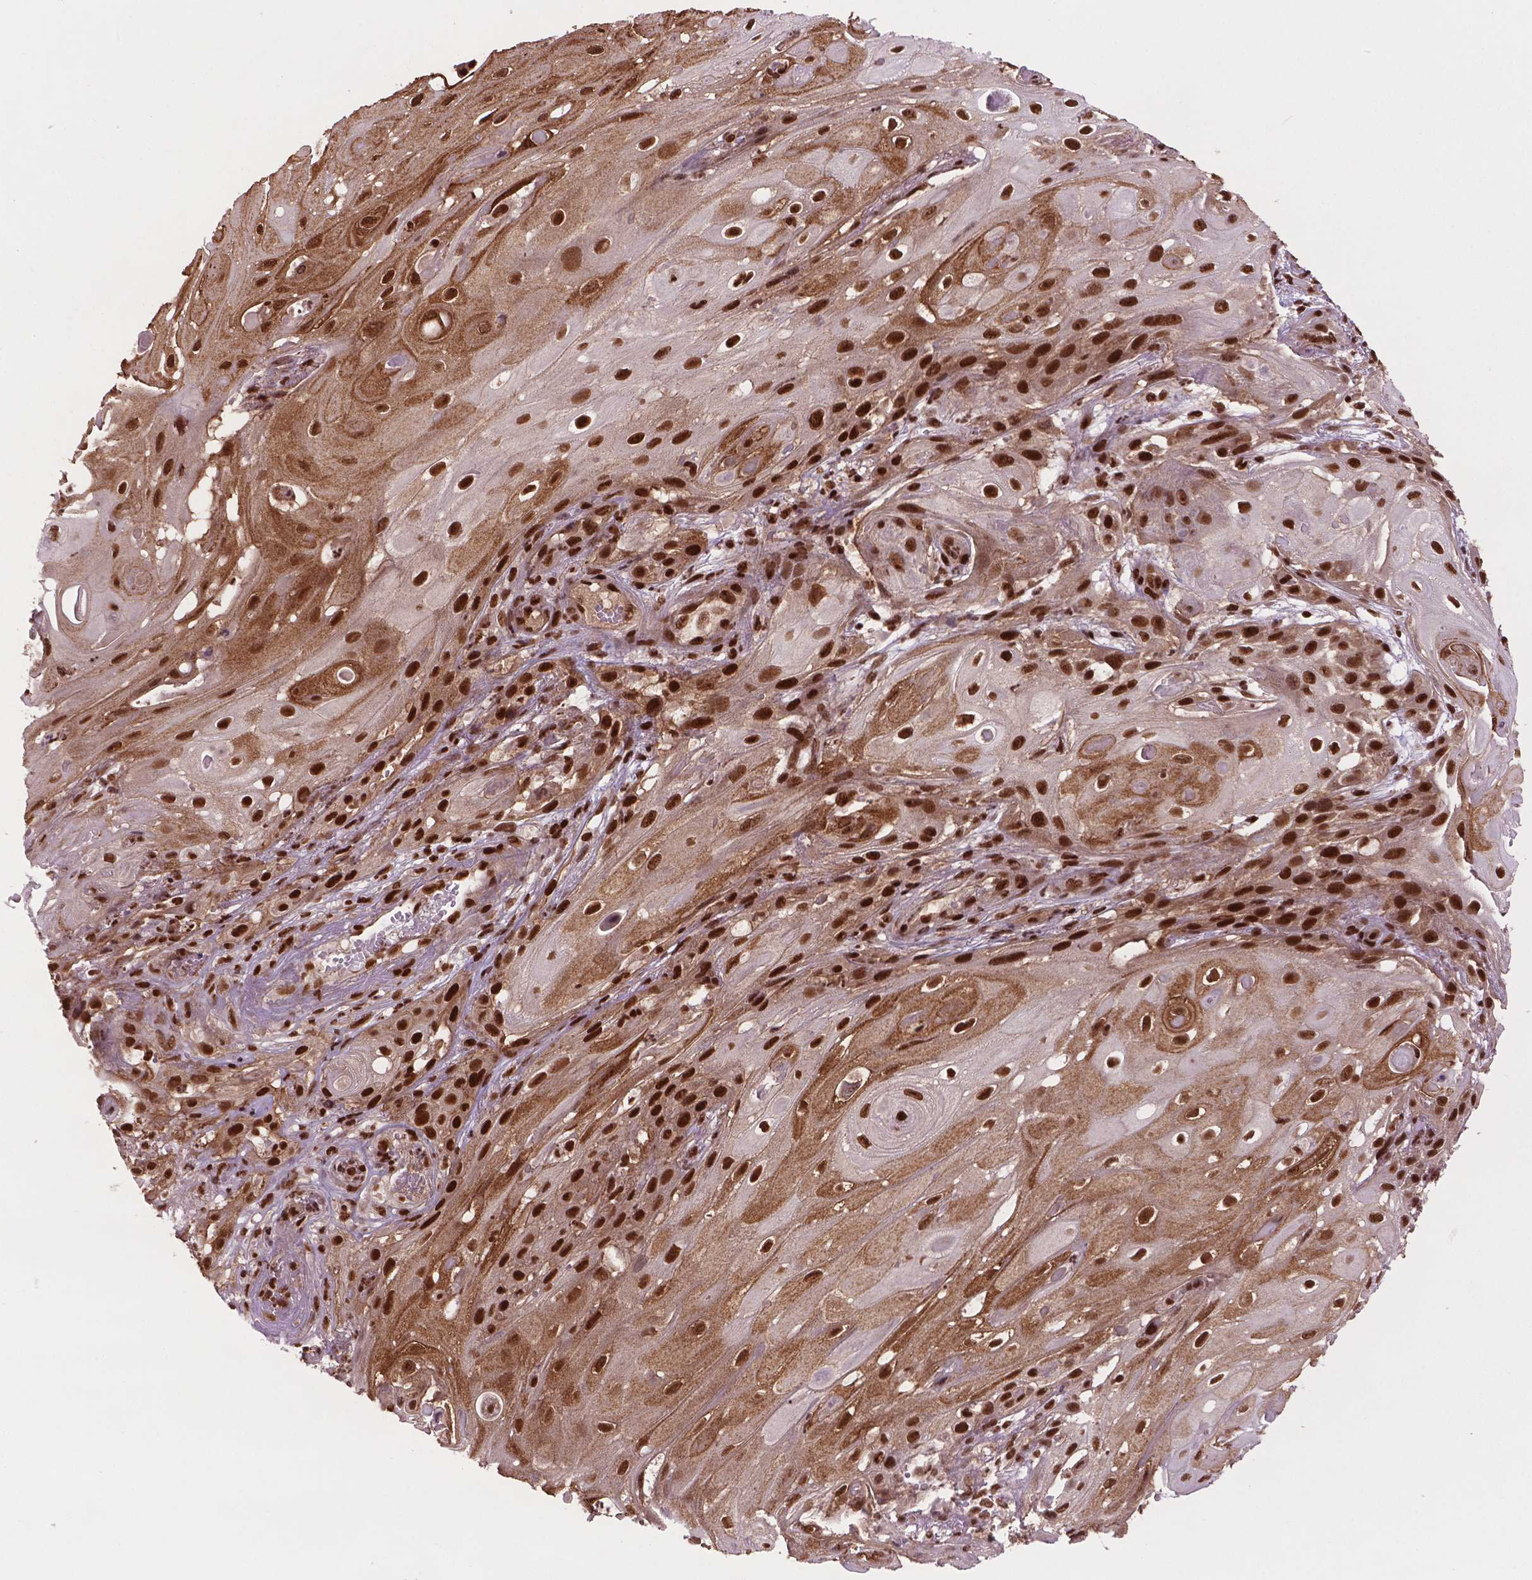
{"staining": {"intensity": "strong", "quantity": ">75%", "location": "nuclear"}, "tissue": "skin cancer", "cell_type": "Tumor cells", "image_type": "cancer", "snomed": [{"axis": "morphology", "description": "Squamous cell carcinoma, NOS"}, {"axis": "topography", "description": "Skin"}], "caption": "IHC histopathology image of human skin squamous cell carcinoma stained for a protein (brown), which displays high levels of strong nuclear positivity in approximately >75% of tumor cells.", "gene": "SIRT6", "patient": {"sex": "male", "age": 62}}